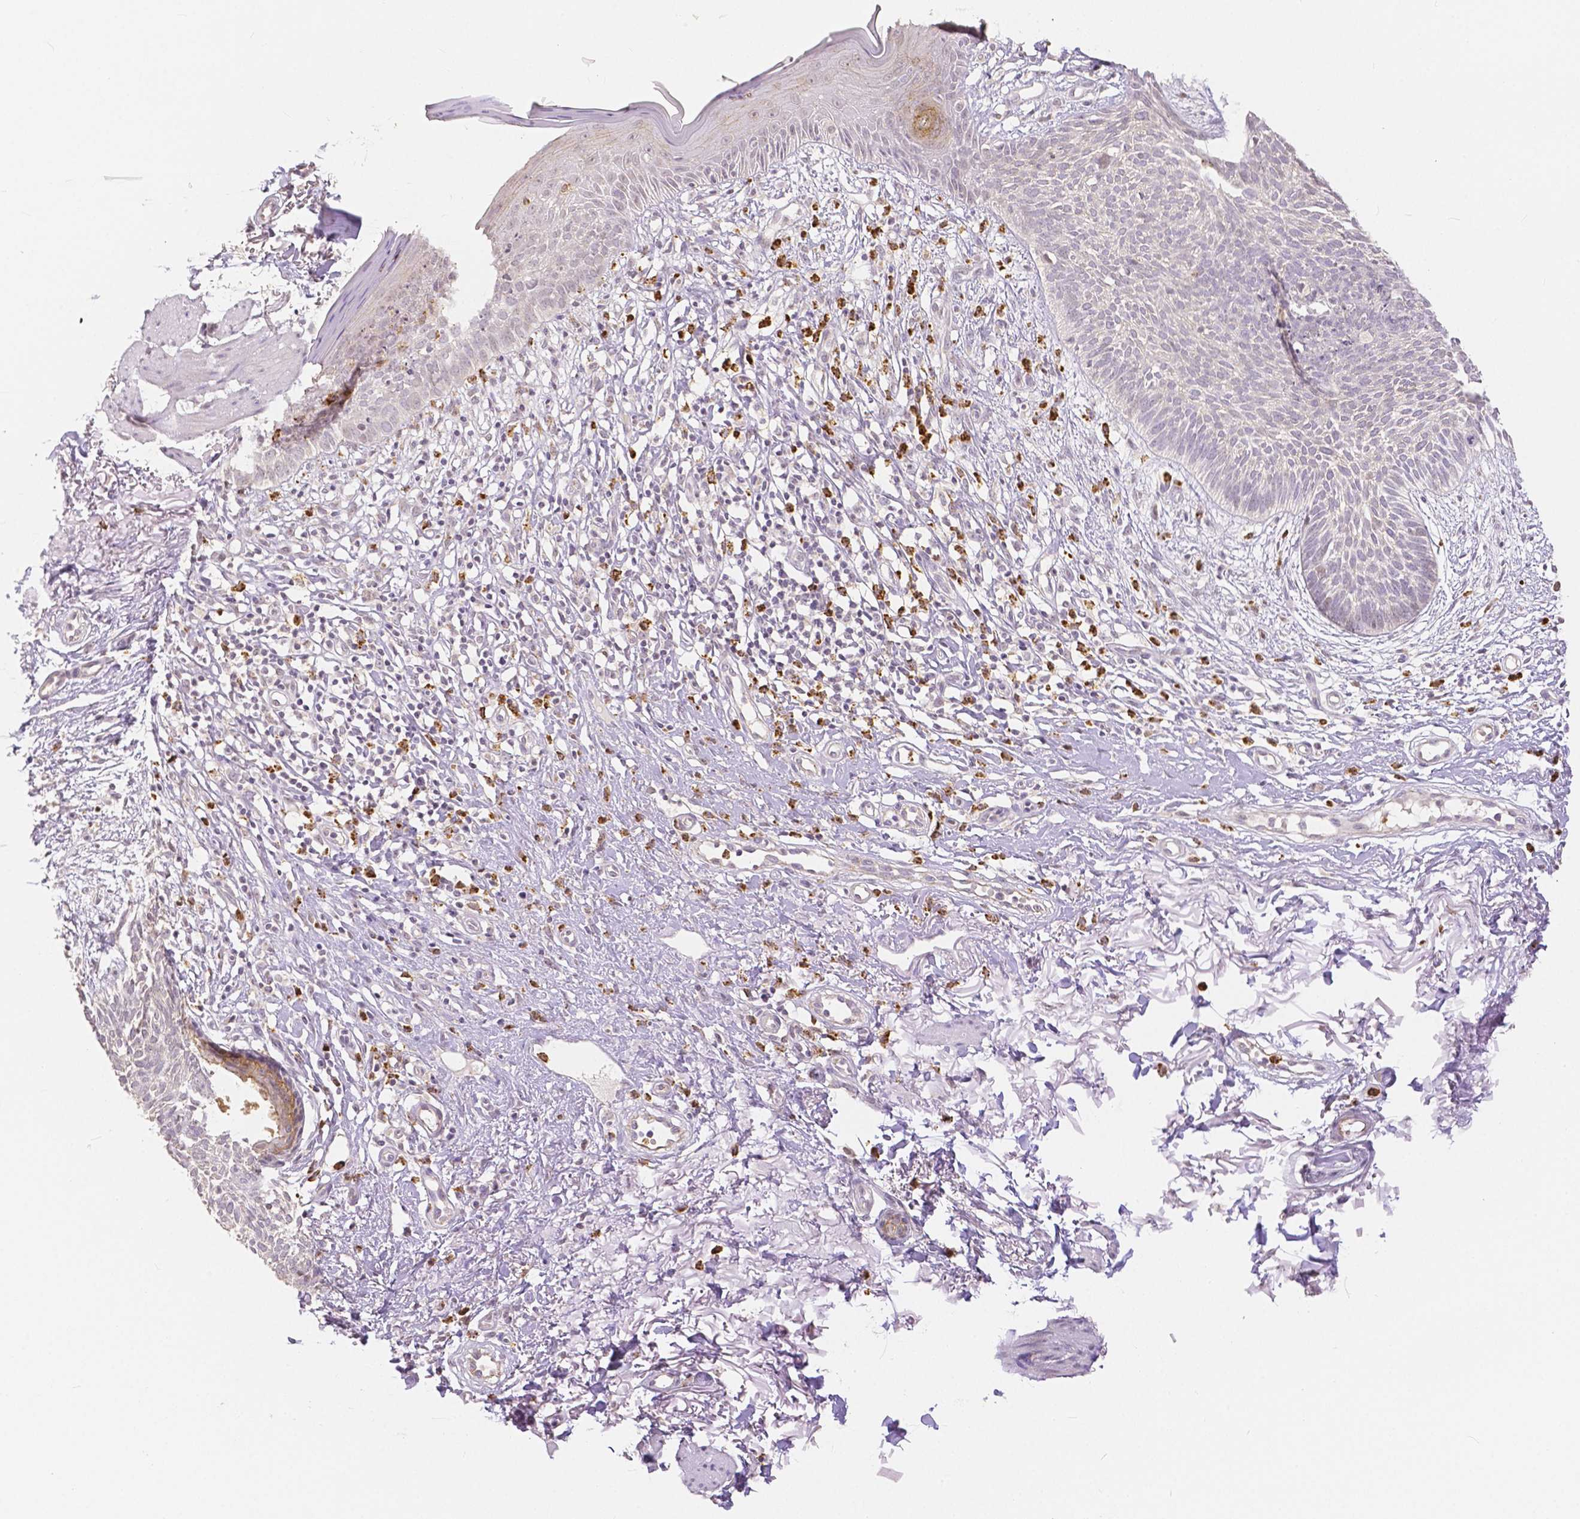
{"staining": {"intensity": "negative", "quantity": "none", "location": "none"}, "tissue": "skin cancer", "cell_type": "Tumor cells", "image_type": "cancer", "snomed": [{"axis": "morphology", "description": "Basal cell carcinoma"}, {"axis": "topography", "description": "Skin"}], "caption": "High power microscopy photomicrograph of an IHC micrograph of skin basal cell carcinoma, revealing no significant staining in tumor cells.", "gene": "OCLN", "patient": {"sex": "female", "age": 84}}